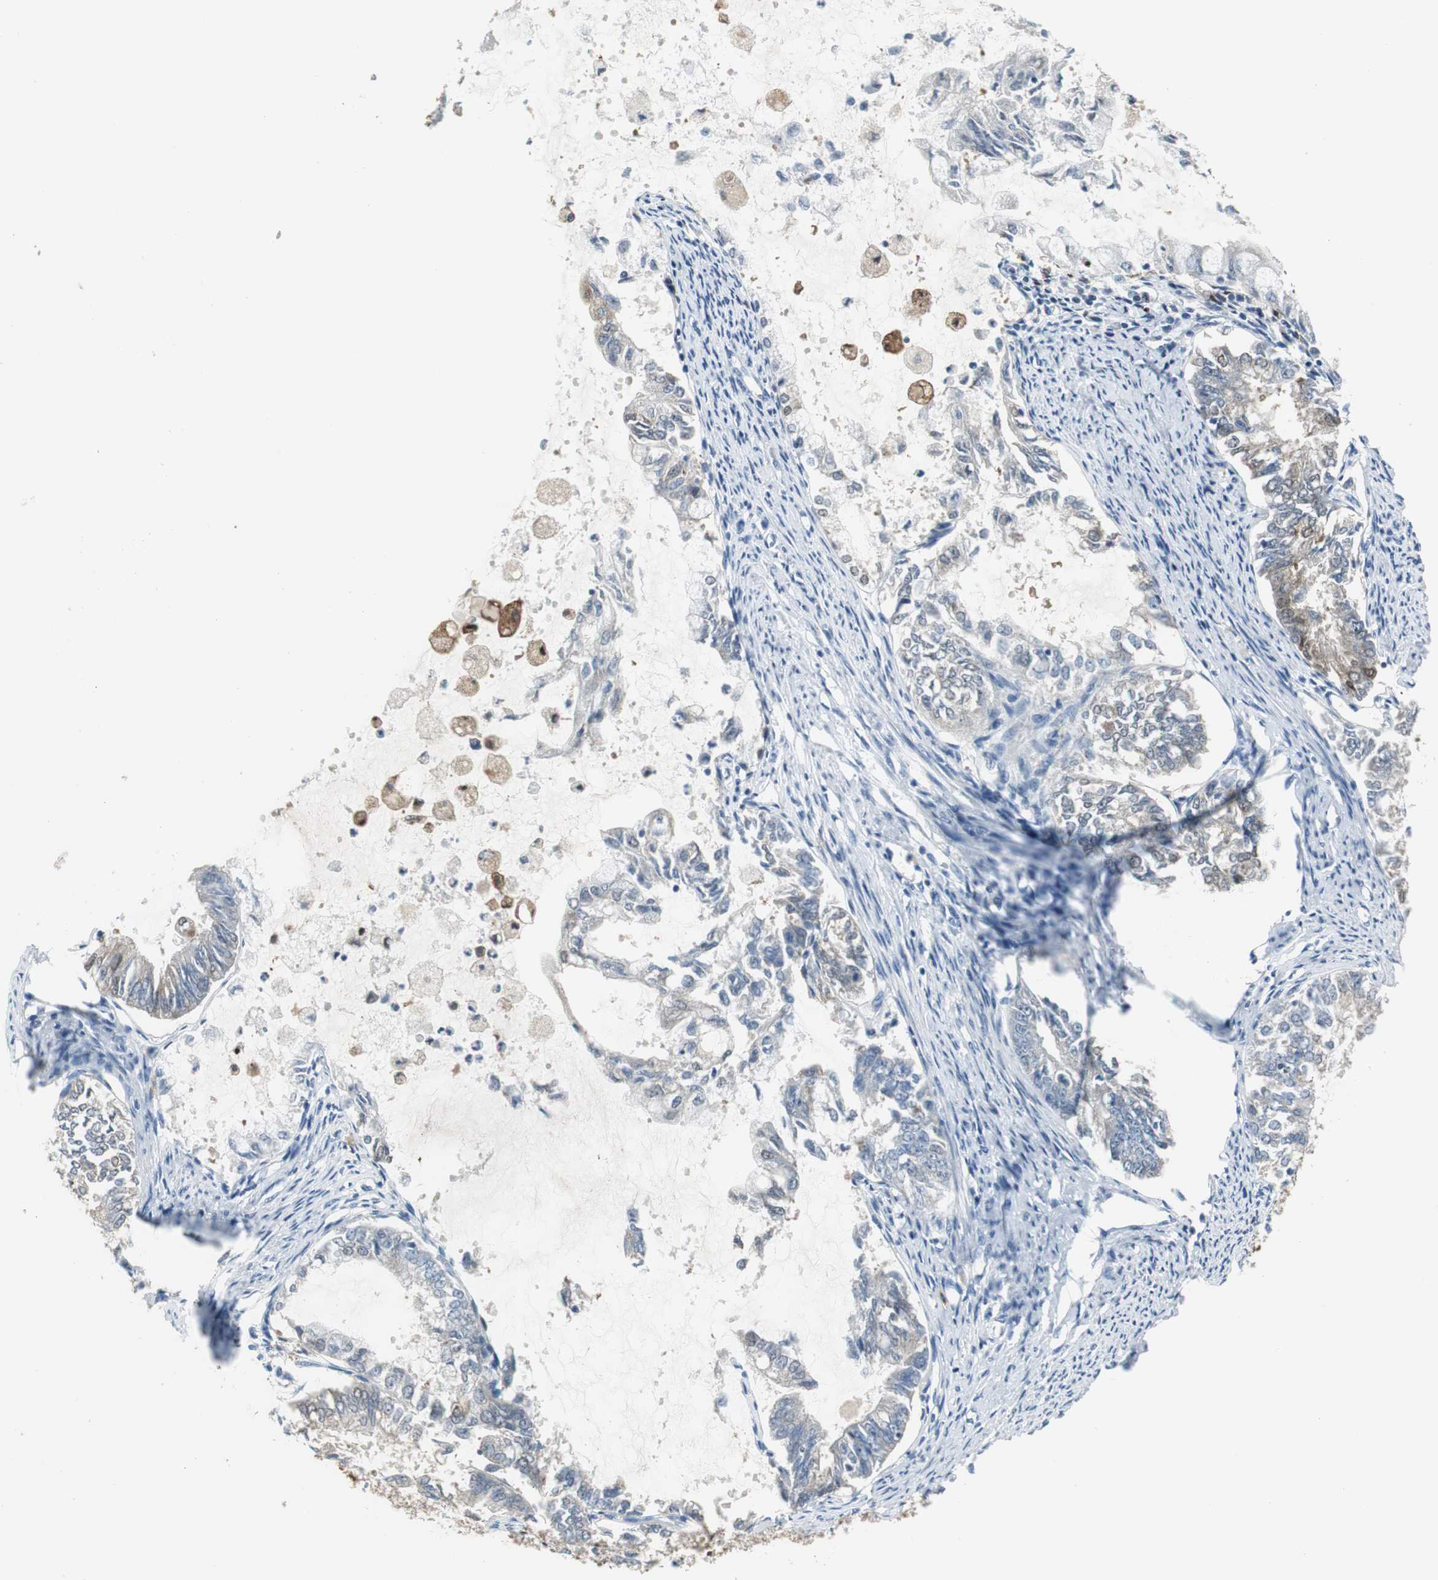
{"staining": {"intensity": "weak", "quantity": "<25%", "location": "cytoplasmic/membranous"}, "tissue": "endometrial cancer", "cell_type": "Tumor cells", "image_type": "cancer", "snomed": [{"axis": "morphology", "description": "Adenocarcinoma, NOS"}, {"axis": "topography", "description": "Endometrium"}], "caption": "Endometrial cancer (adenocarcinoma) stained for a protein using immunohistochemistry reveals no expression tumor cells.", "gene": "MSTO1", "patient": {"sex": "female", "age": 86}}